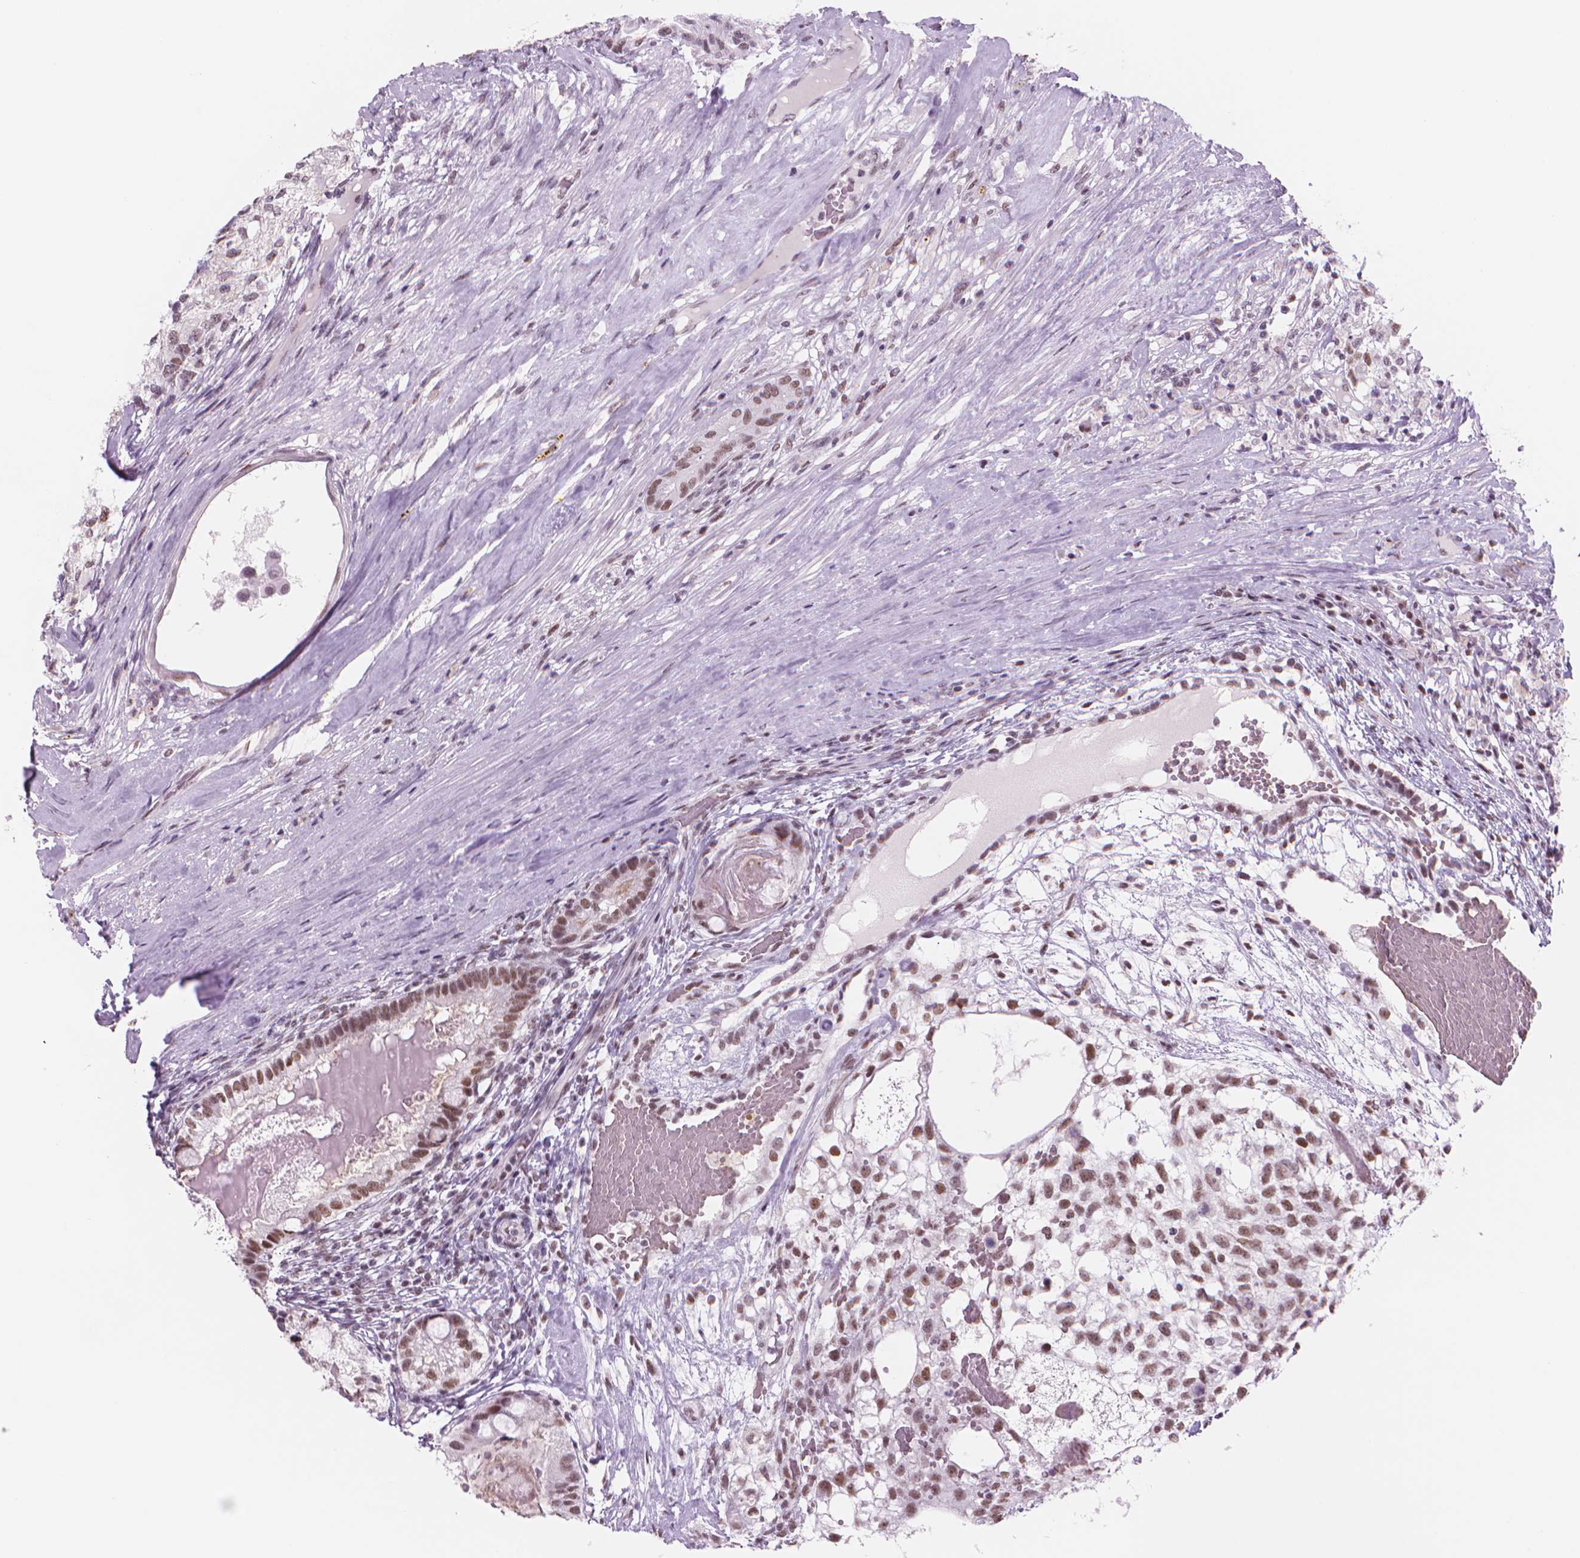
{"staining": {"intensity": "moderate", "quantity": ">75%", "location": "nuclear"}, "tissue": "testis cancer", "cell_type": "Tumor cells", "image_type": "cancer", "snomed": [{"axis": "morphology", "description": "Seminoma, NOS"}, {"axis": "morphology", "description": "Carcinoma, Embryonal, NOS"}, {"axis": "topography", "description": "Testis"}], "caption": "High-power microscopy captured an immunohistochemistry (IHC) photomicrograph of seminoma (testis), revealing moderate nuclear expression in approximately >75% of tumor cells. (DAB = brown stain, brightfield microscopy at high magnification).", "gene": "POLR3D", "patient": {"sex": "male", "age": 41}}